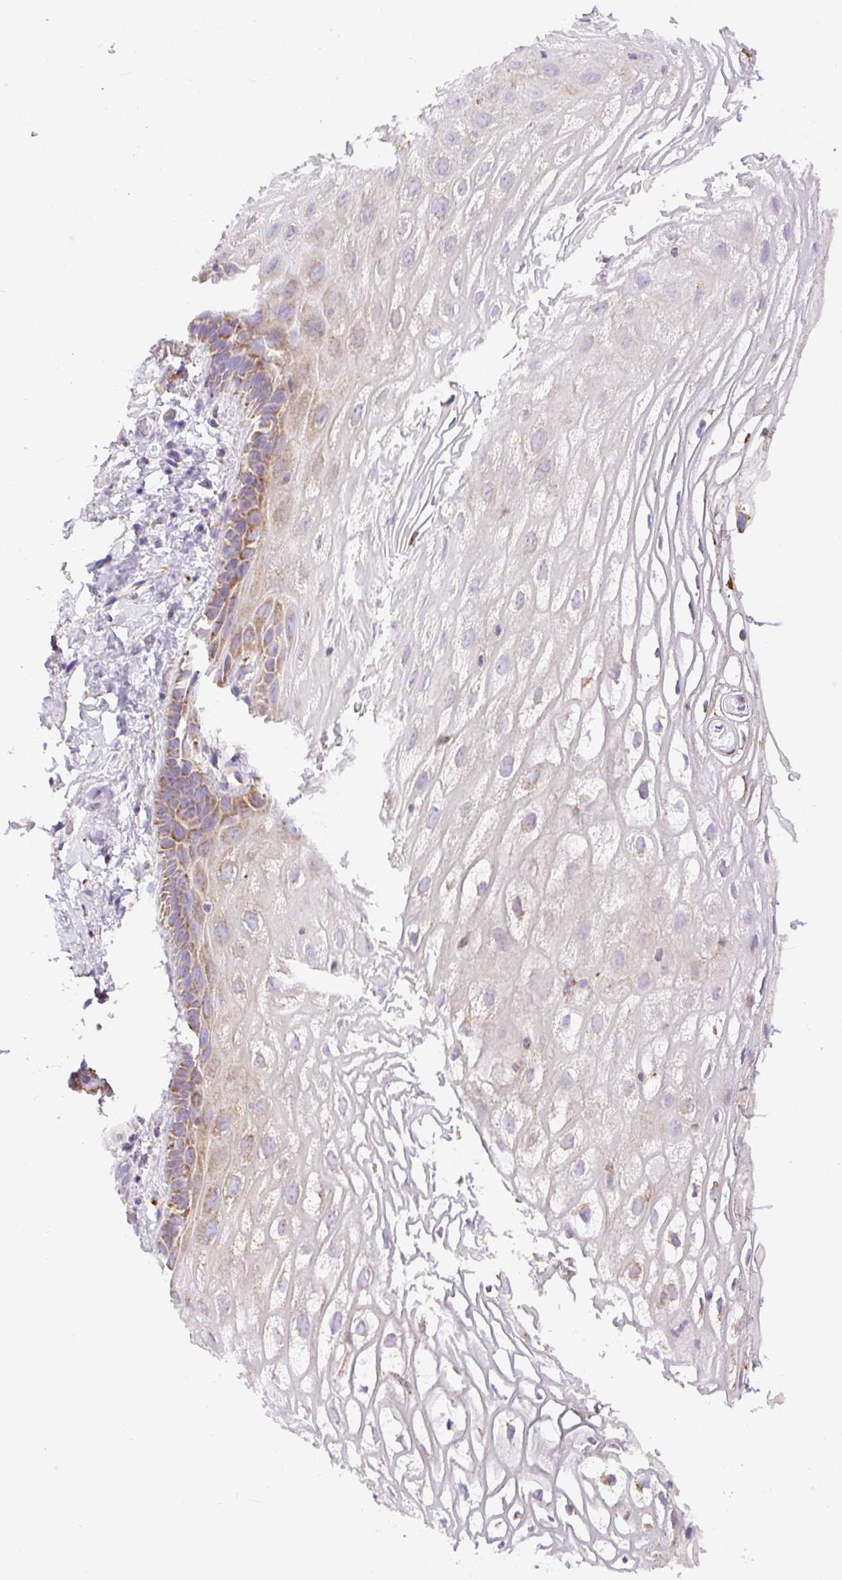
{"staining": {"intensity": "moderate", "quantity": "25%-75%", "location": "cytoplasmic/membranous"}, "tissue": "vagina", "cell_type": "Squamous epithelial cells", "image_type": "normal", "snomed": [{"axis": "morphology", "description": "Normal tissue, NOS"}, {"axis": "morphology", "description": "Adenocarcinoma, NOS"}, {"axis": "topography", "description": "Rectum"}, {"axis": "topography", "description": "Vagina"}, {"axis": "topography", "description": "Peripheral nerve tissue"}], "caption": "DAB immunohistochemical staining of normal human vagina reveals moderate cytoplasmic/membranous protein expression in approximately 25%-75% of squamous epithelial cells.", "gene": "DAAM2", "patient": {"sex": "female", "age": 71}}